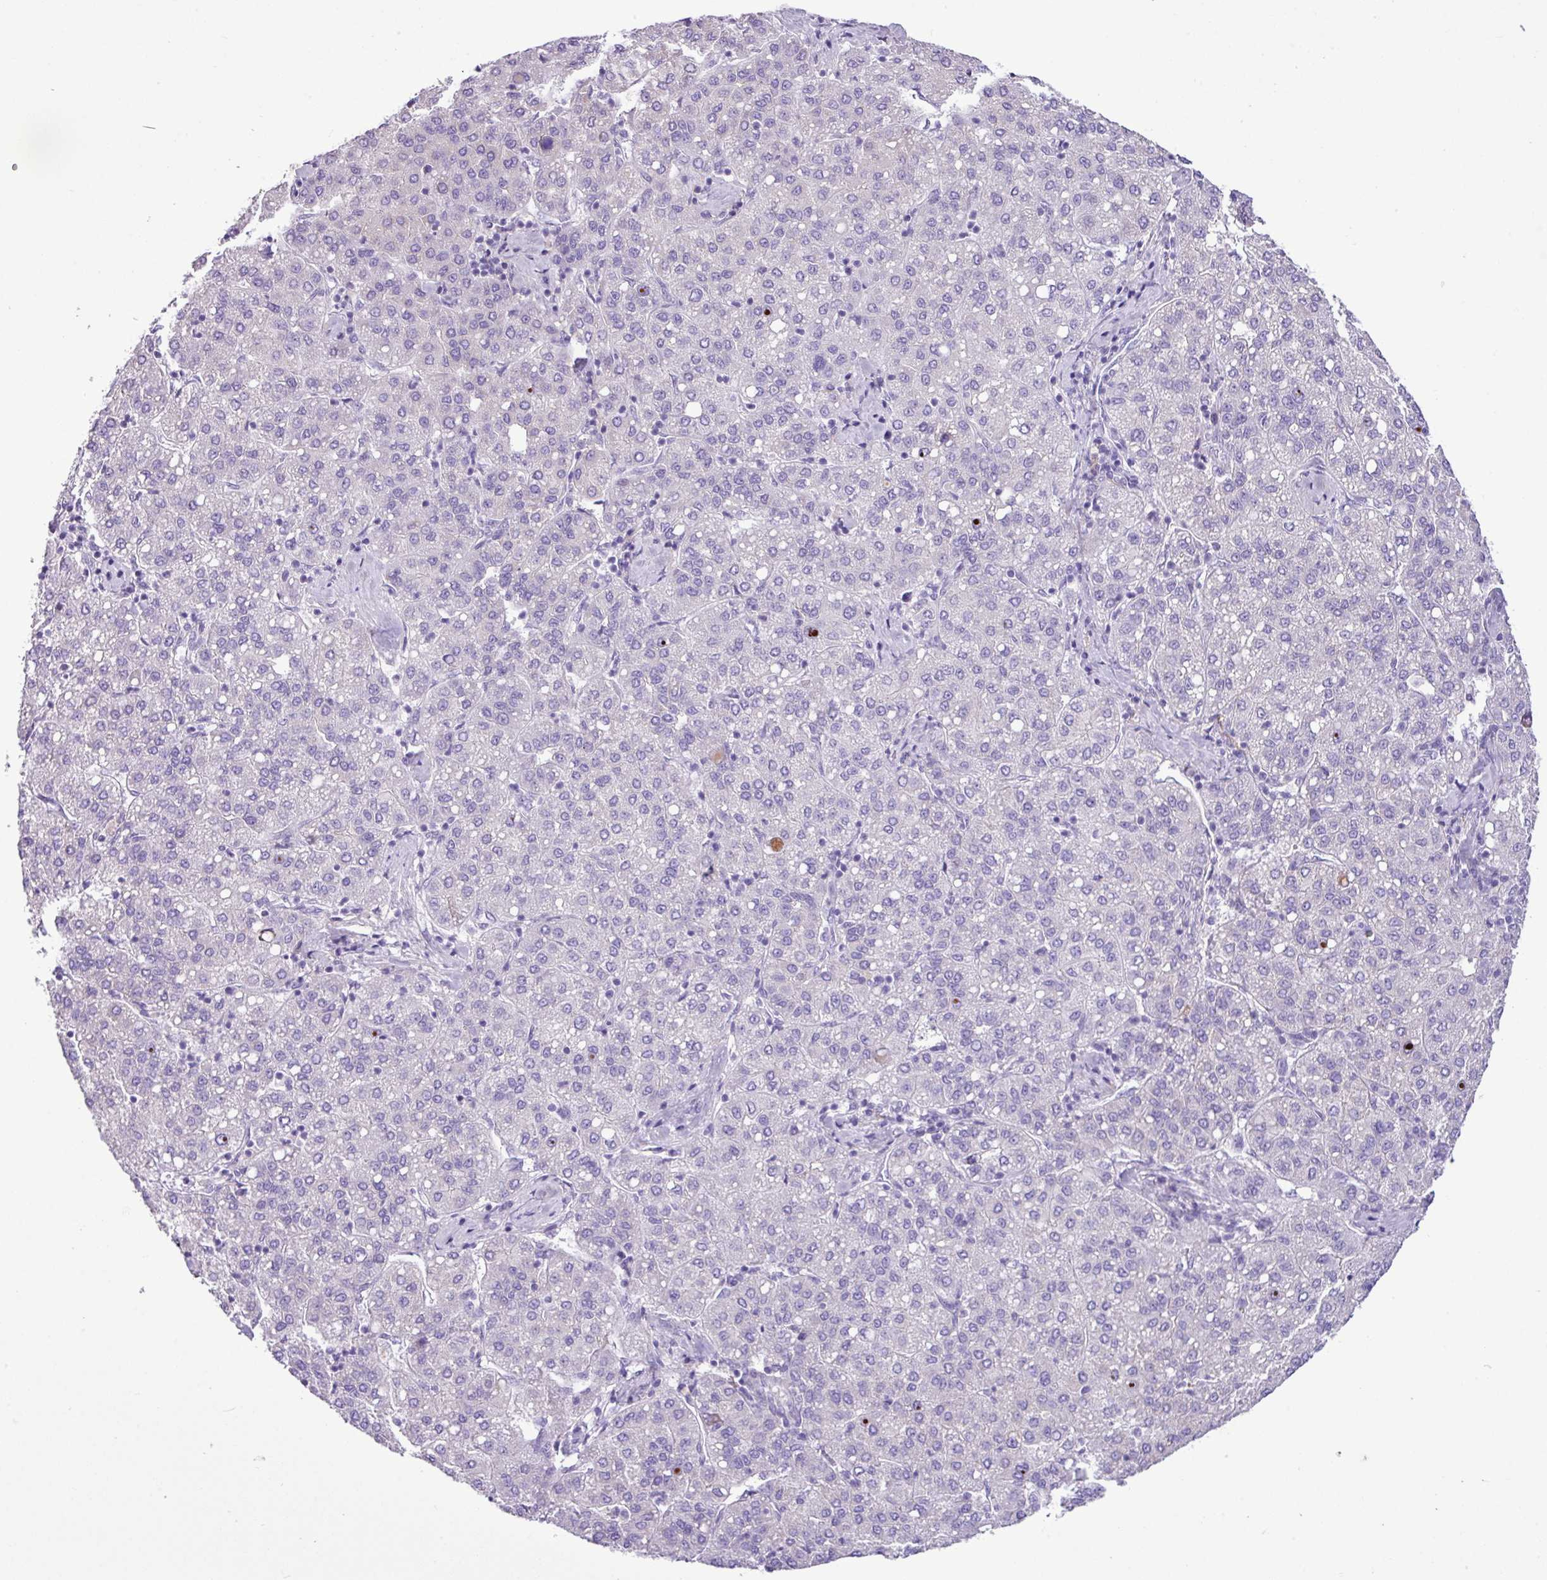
{"staining": {"intensity": "negative", "quantity": "none", "location": "none"}, "tissue": "liver cancer", "cell_type": "Tumor cells", "image_type": "cancer", "snomed": [{"axis": "morphology", "description": "Carcinoma, Hepatocellular, NOS"}, {"axis": "topography", "description": "Liver"}], "caption": "IHC of human liver hepatocellular carcinoma shows no positivity in tumor cells.", "gene": "YLPM1", "patient": {"sex": "male", "age": 65}}